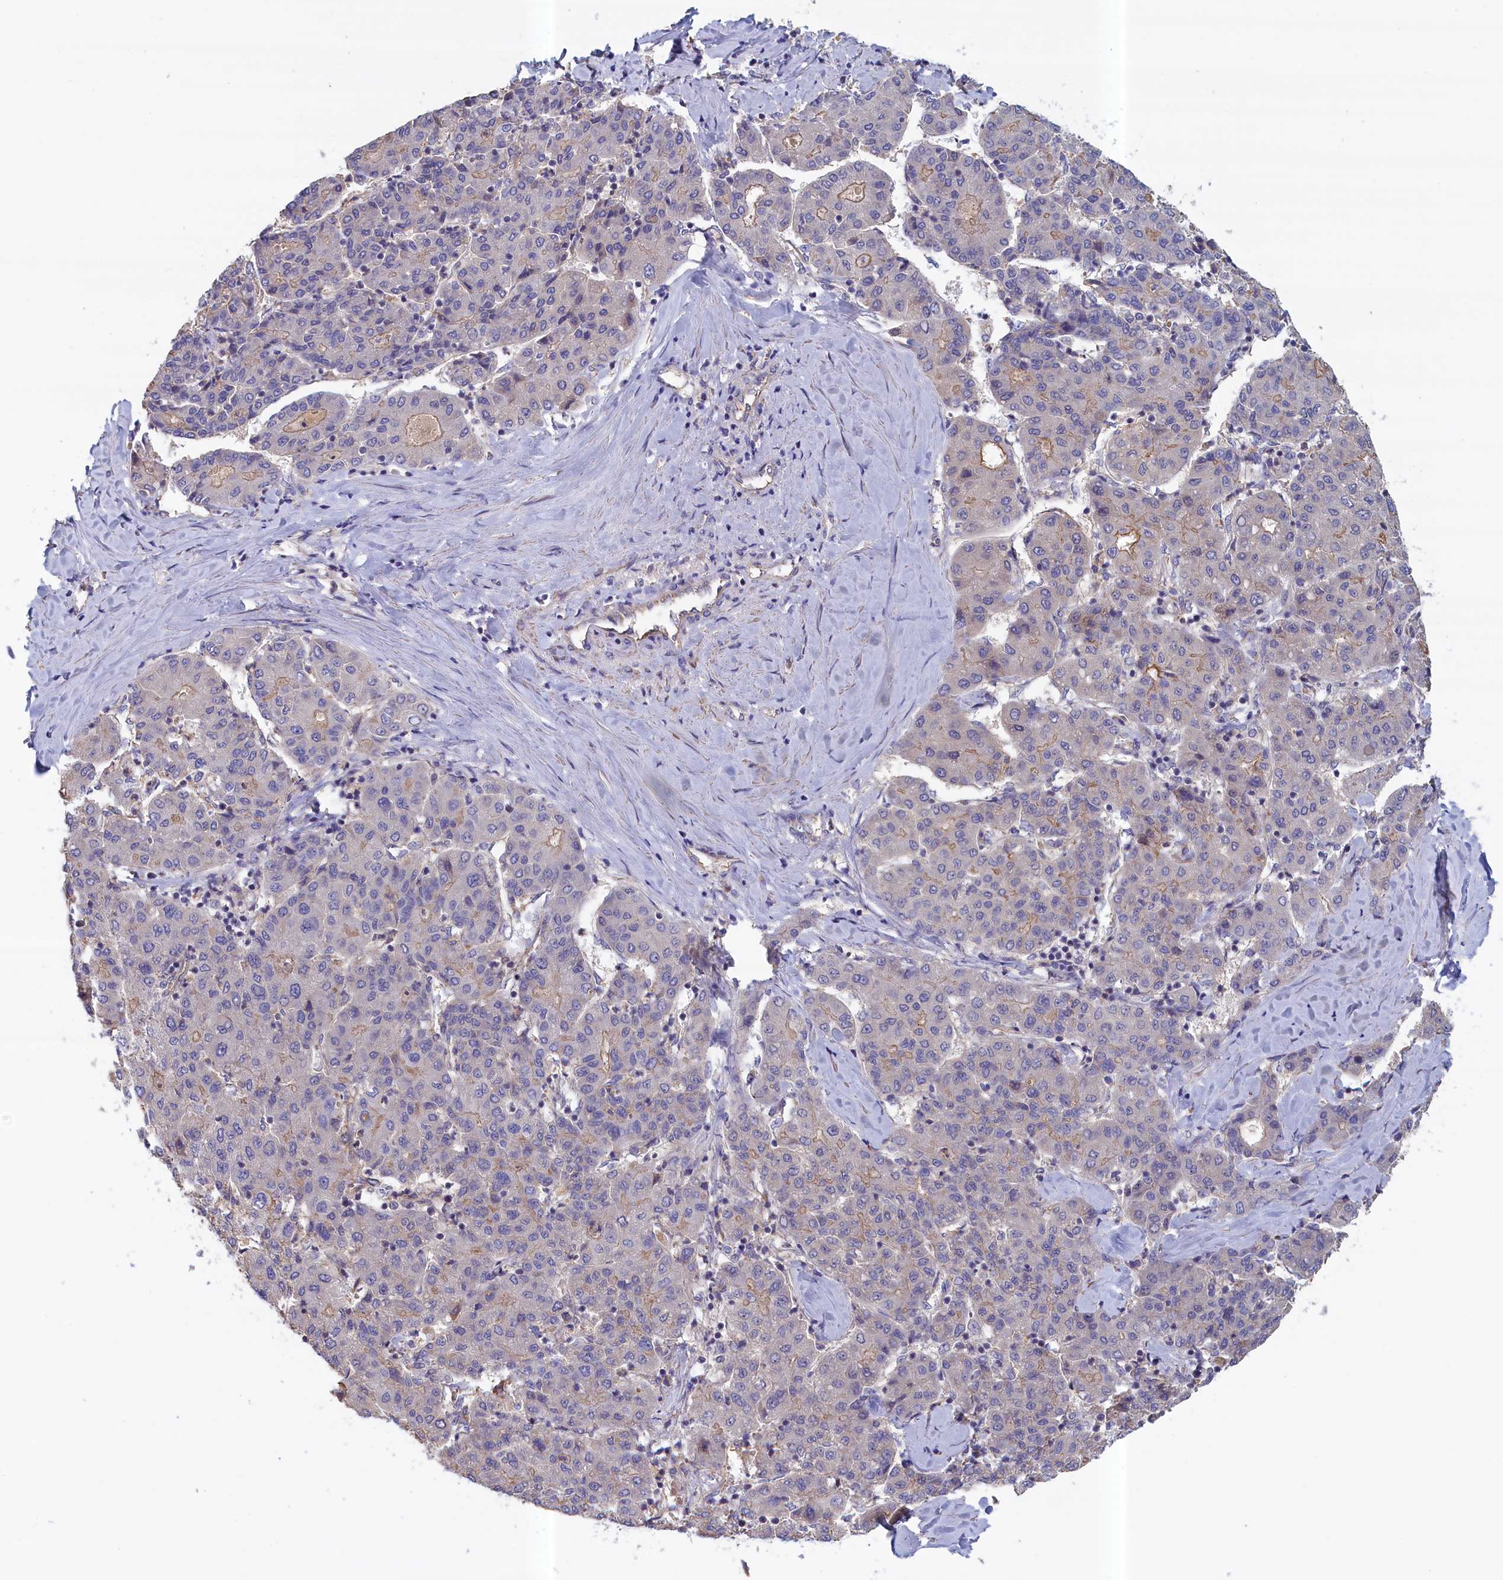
{"staining": {"intensity": "moderate", "quantity": "<25%", "location": "cytoplasmic/membranous"}, "tissue": "liver cancer", "cell_type": "Tumor cells", "image_type": "cancer", "snomed": [{"axis": "morphology", "description": "Carcinoma, Hepatocellular, NOS"}, {"axis": "topography", "description": "Liver"}], "caption": "Immunohistochemistry (IHC) of liver hepatocellular carcinoma exhibits low levels of moderate cytoplasmic/membranous positivity in approximately <25% of tumor cells.", "gene": "ANKRD2", "patient": {"sex": "male", "age": 65}}